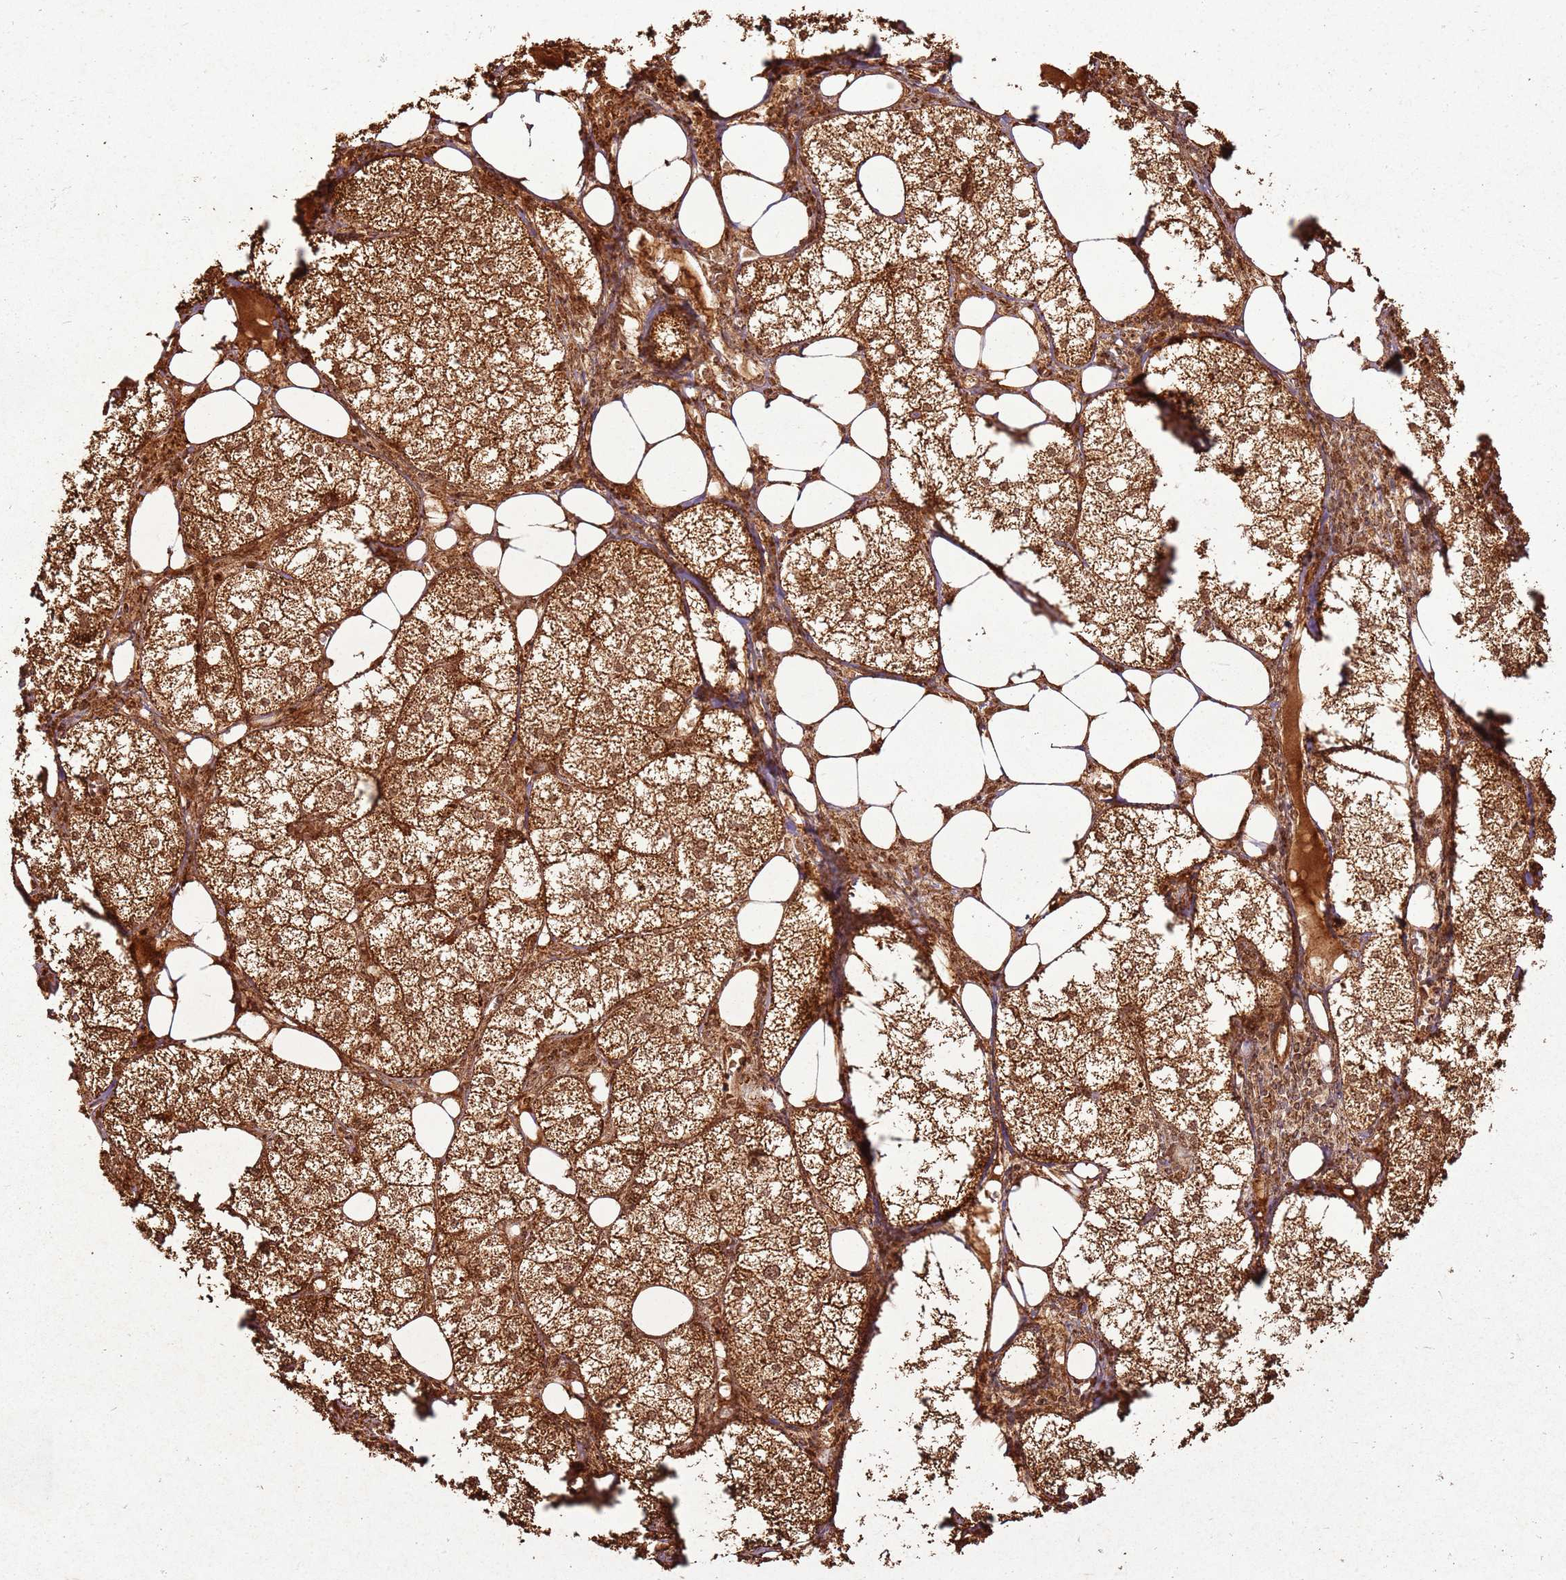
{"staining": {"intensity": "strong", "quantity": ">75%", "location": "cytoplasmic/membranous"}, "tissue": "adrenal gland", "cell_type": "Glandular cells", "image_type": "normal", "snomed": [{"axis": "morphology", "description": "Normal tissue, NOS"}, {"axis": "topography", "description": "Adrenal gland"}], "caption": "Normal adrenal gland was stained to show a protein in brown. There is high levels of strong cytoplasmic/membranous staining in approximately >75% of glandular cells.", "gene": "MRPS6", "patient": {"sex": "female", "age": 61}}